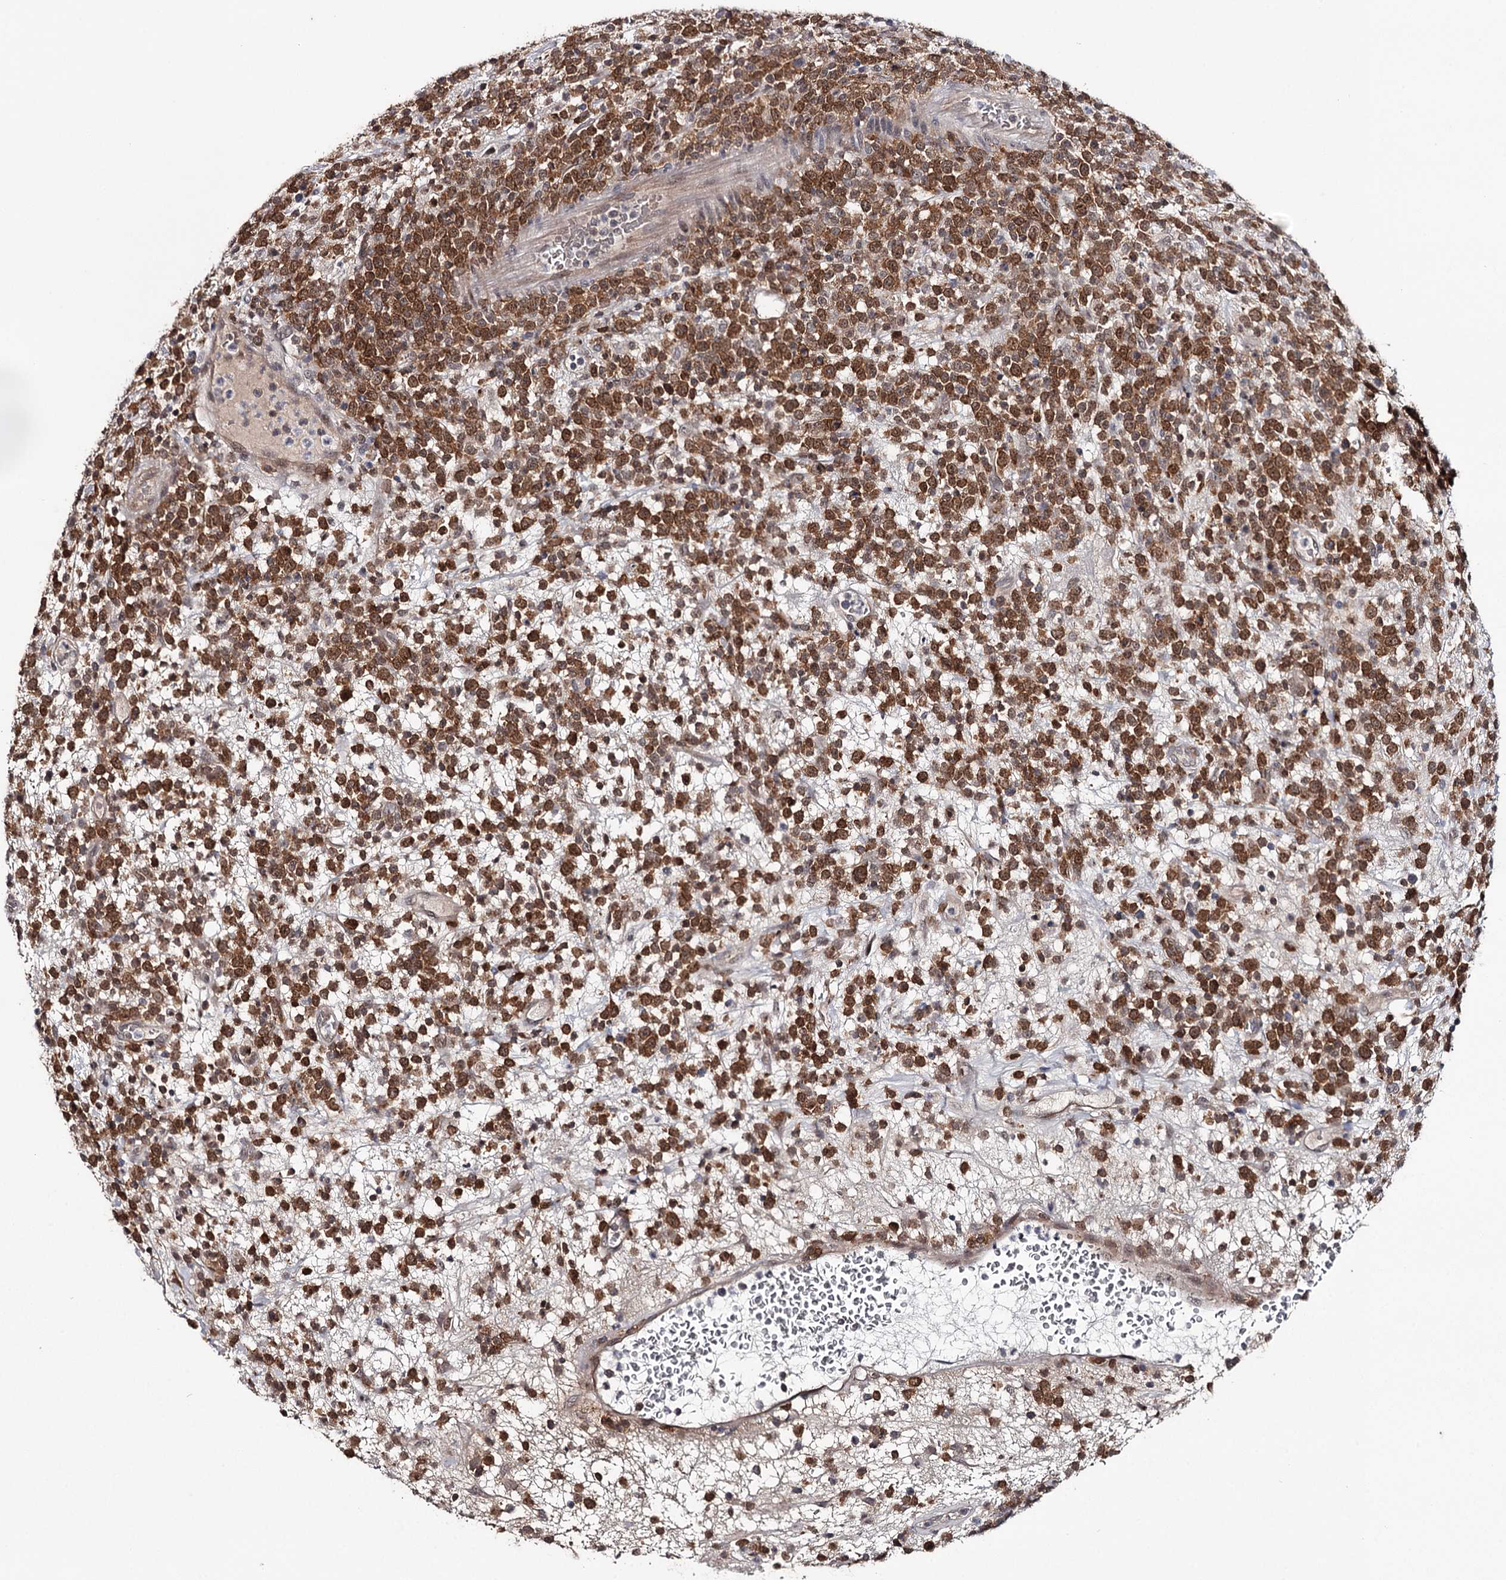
{"staining": {"intensity": "moderate", "quantity": ">75%", "location": "nuclear"}, "tissue": "lymphoma", "cell_type": "Tumor cells", "image_type": "cancer", "snomed": [{"axis": "morphology", "description": "Malignant lymphoma, non-Hodgkin's type, High grade"}, {"axis": "topography", "description": "Colon"}], "caption": "IHC histopathology image of human lymphoma stained for a protein (brown), which exhibits medium levels of moderate nuclear positivity in about >75% of tumor cells.", "gene": "GTSF1", "patient": {"sex": "female", "age": 53}}